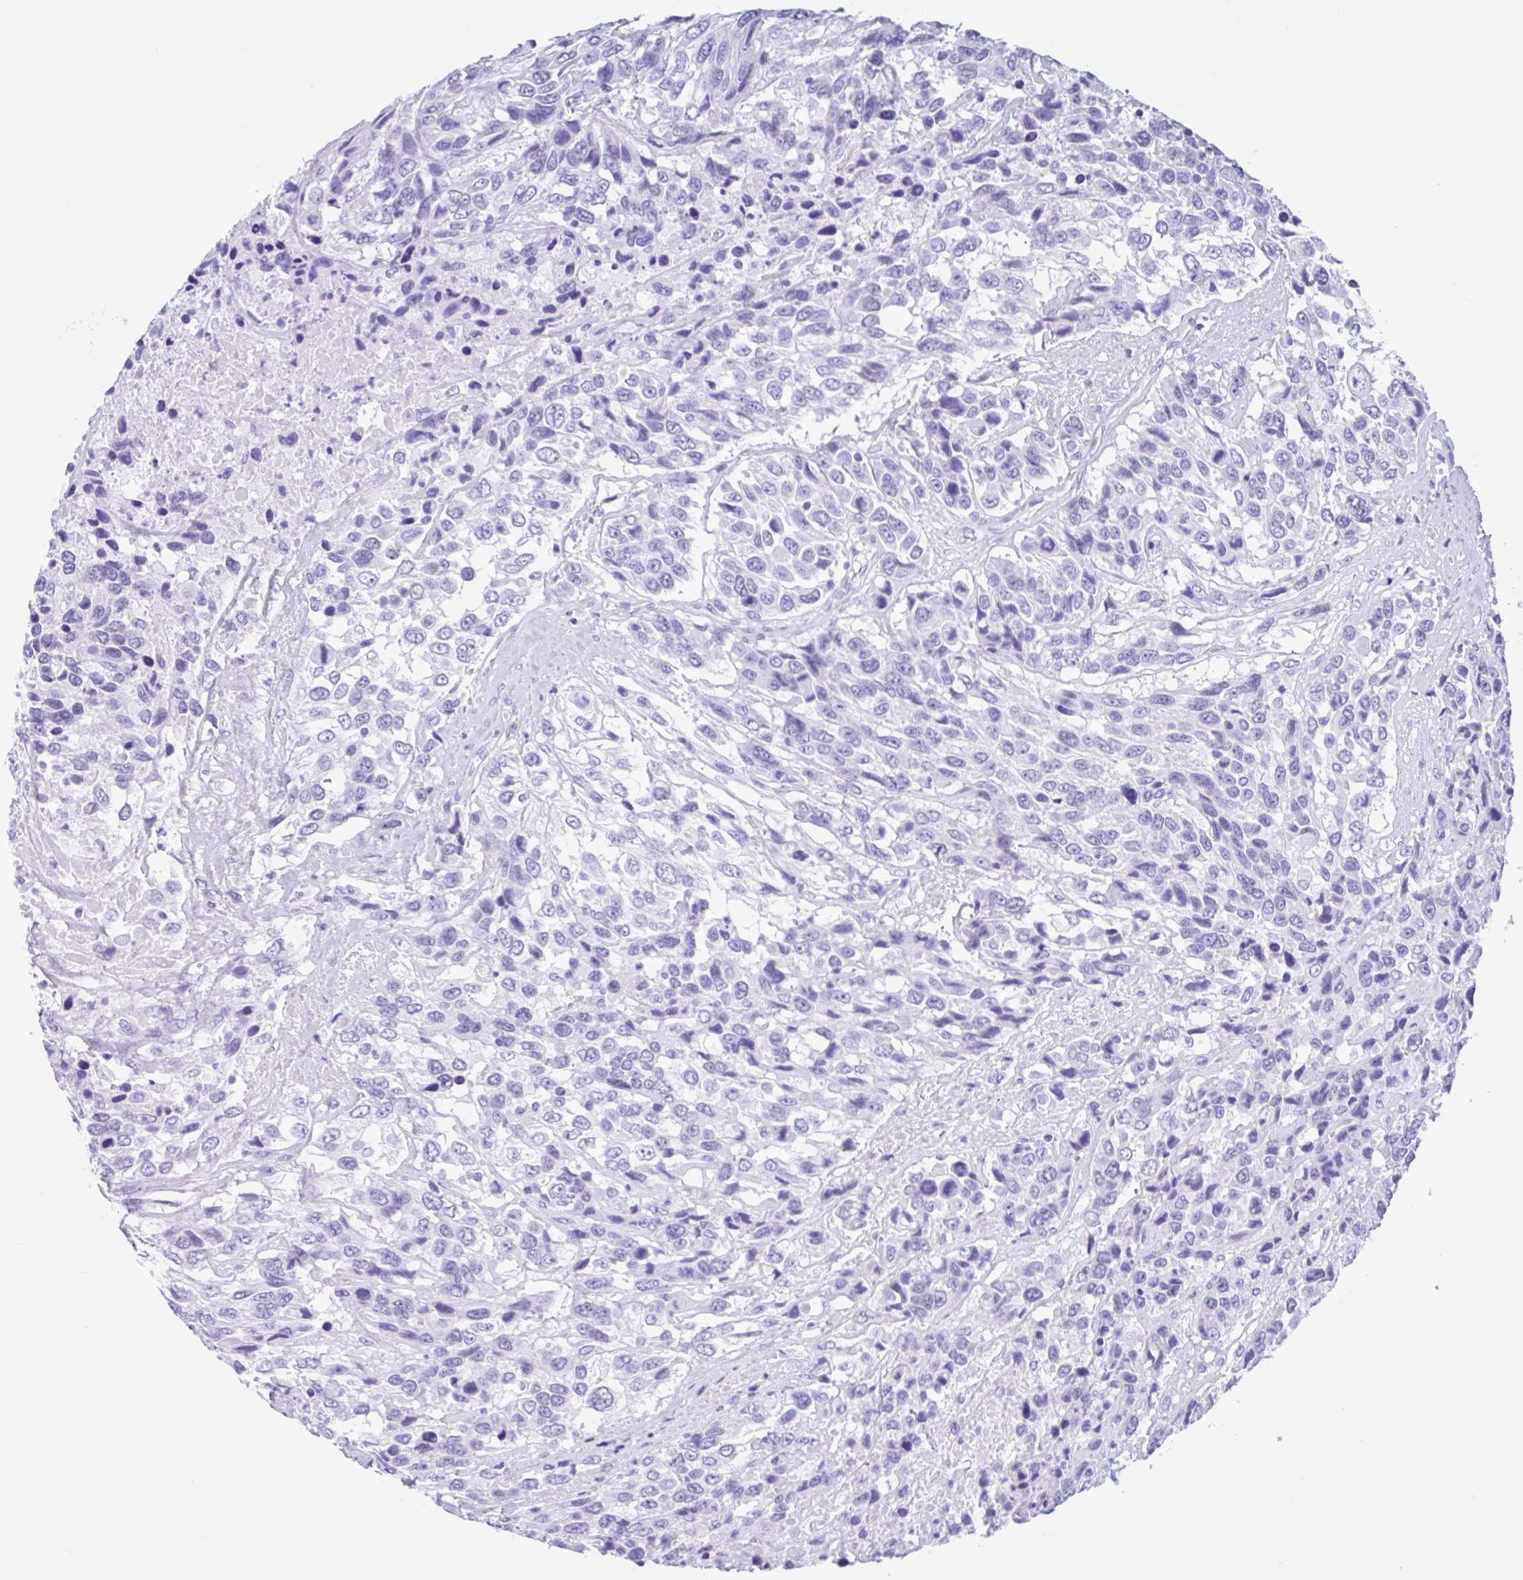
{"staining": {"intensity": "negative", "quantity": "none", "location": "none"}, "tissue": "urothelial cancer", "cell_type": "Tumor cells", "image_type": "cancer", "snomed": [{"axis": "morphology", "description": "Urothelial carcinoma, High grade"}, {"axis": "topography", "description": "Urinary bladder"}], "caption": "The image shows no staining of tumor cells in urothelial carcinoma (high-grade).", "gene": "IAPP", "patient": {"sex": "female", "age": 70}}